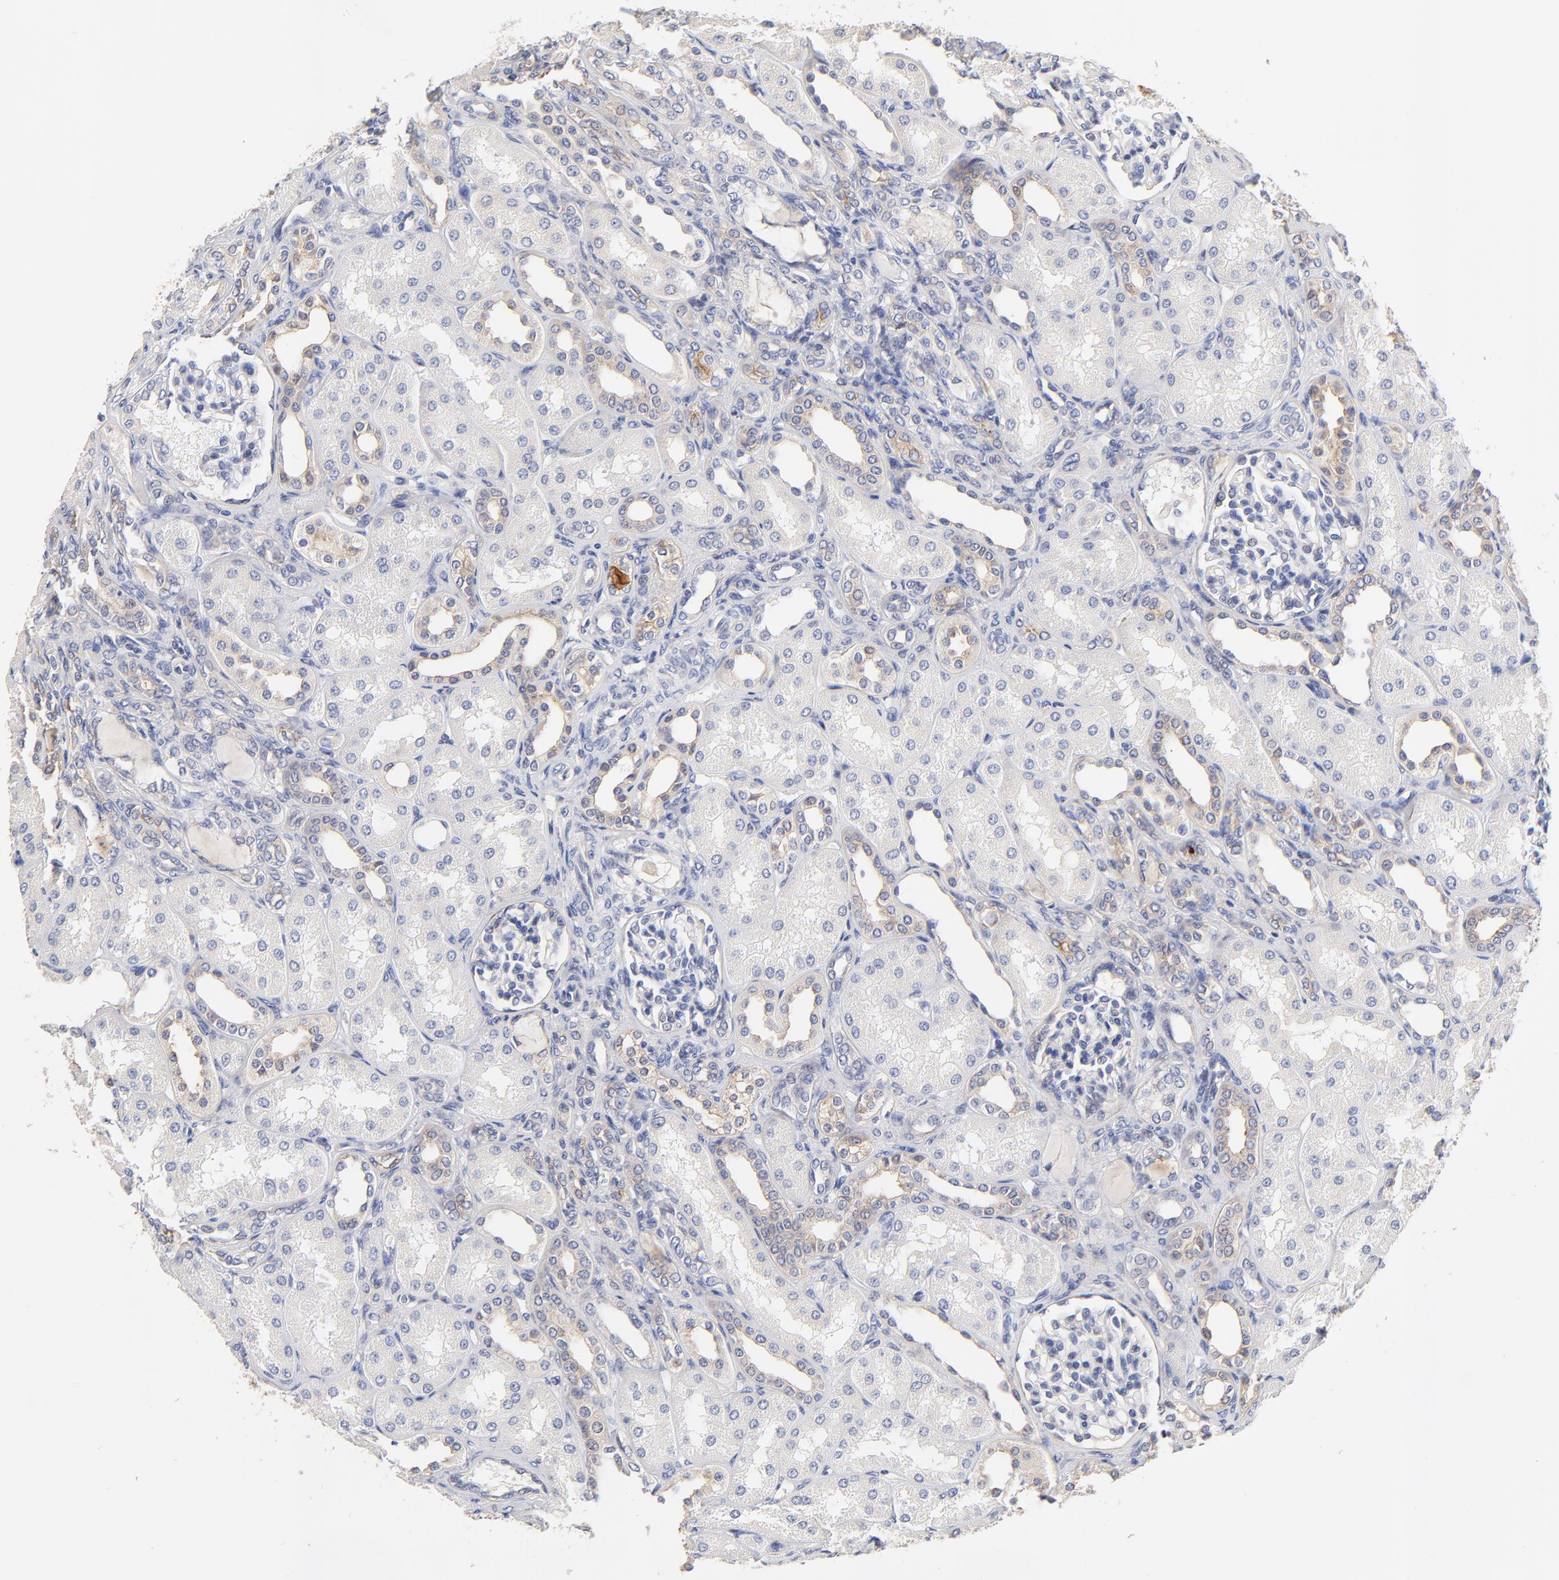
{"staining": {"intensity": "moderate", "quantity": "<25%", "location": "cytoplasmic/membranous"}, "tissue": "kidney", "cell_type": "Cells in tubules", "image_type": "normal", "snomed": [{"axis": "morphology", "description": "Normal tissue, NOS"}, {"axis": "topography", "description": "Kidney"}], "caption": "An image of kidney stained for a protein exhibits moderate cytoplasmic/membranous brown staining in cells in tubules. (Brightfield microscopy of DAB IHC at high magnification).", "gene": "FBXL2", "patient": {"sex": "male", "age": 7}}